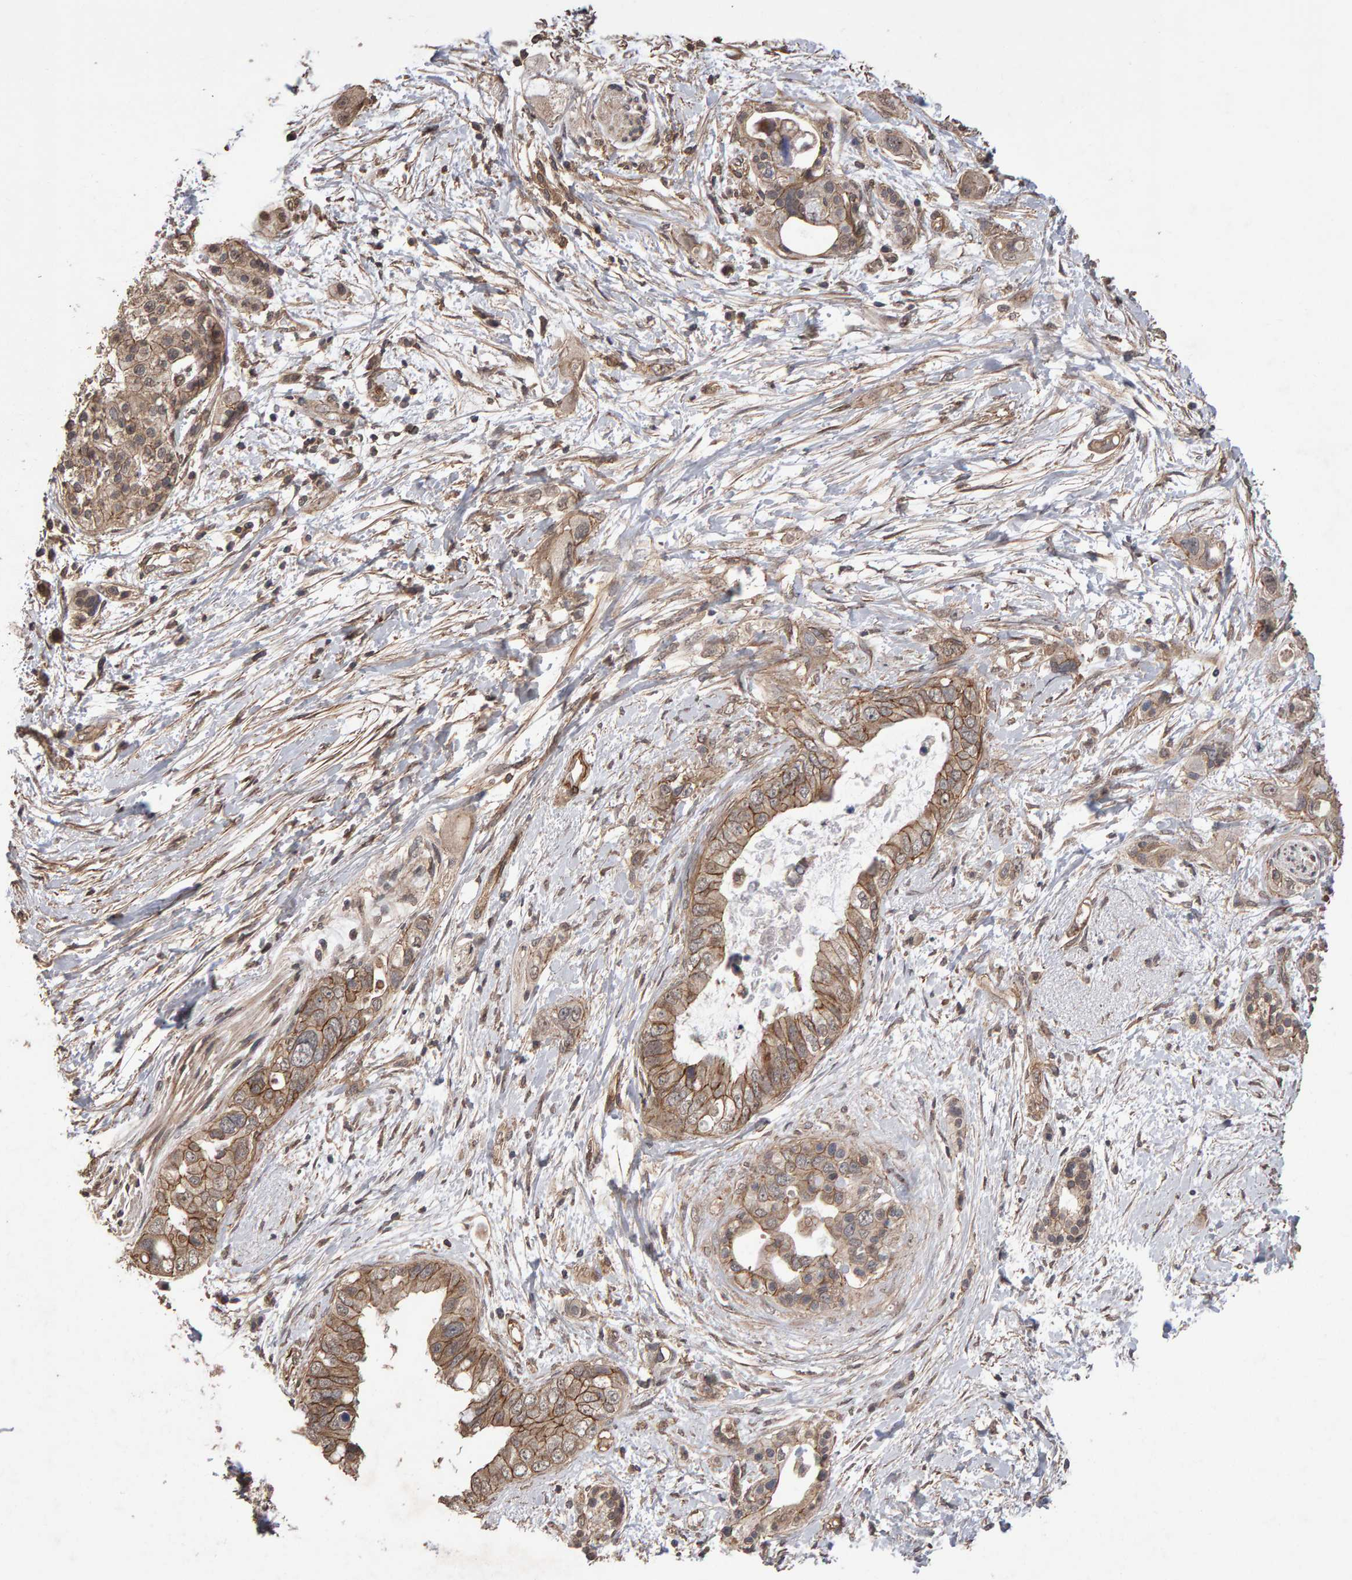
{"staining": {"intensity": "moderate", "quantity": ">75%", "location": "cytoplasmic/membranous"}, "tissue": "pancreatic cancer", "cell_type": "Tumor cells", "image_type": "cancer", "snomed": [{"axis": "morphology", "description": "Adenocarcinoma, NOS"}, {"axis": "topography", "description": "Pancreas"}], "caption": "Brown immunohistochemical staining in human pancreatic adenocarcinoma displays moderate cytoplasmic/membranous expression in about >75% of tumor cells. (IHC, brightfield microscopy, high magnification).", "gene": "SCRIB", "patient": {"sex": "female", "age": 56}}